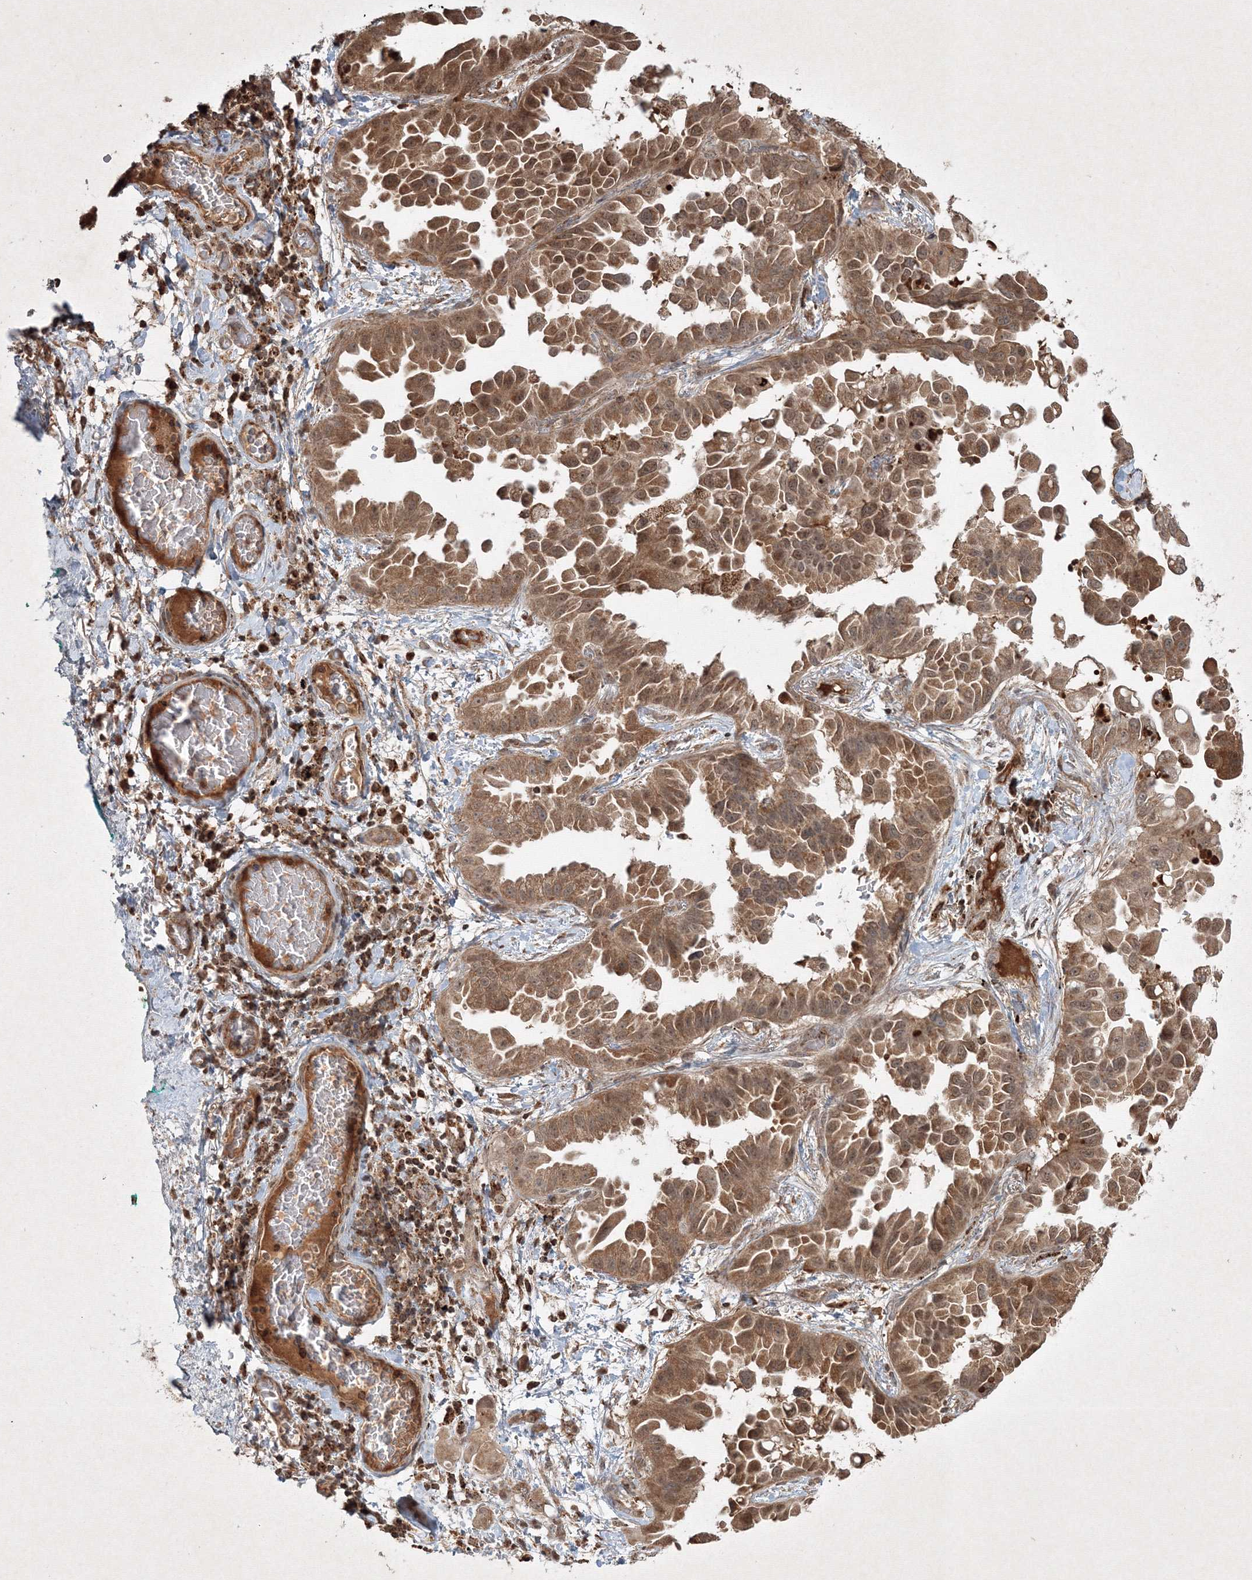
{"staining": {"intensity": "moderate", "quantity": ">75%", "location": "cytoplasmic/membranous"}, "tissue": "lung cancer", "cell_type": "Tumor cells", "image_type": "cancer", "snomed": [{"axis": "morphology", "description": "Adenocarcinoma, NOS"}, {"axis": "topography", "description": "Lung"}], "caption": "Immunohistochemistry (DAB) staining of lung adenocarcinoma reveals moderate cytoplasmic/membranous protein positivity in about >75% of tumor cells.", "gene": "PLTP", "patient": {"sex": "female", "age": 67}}